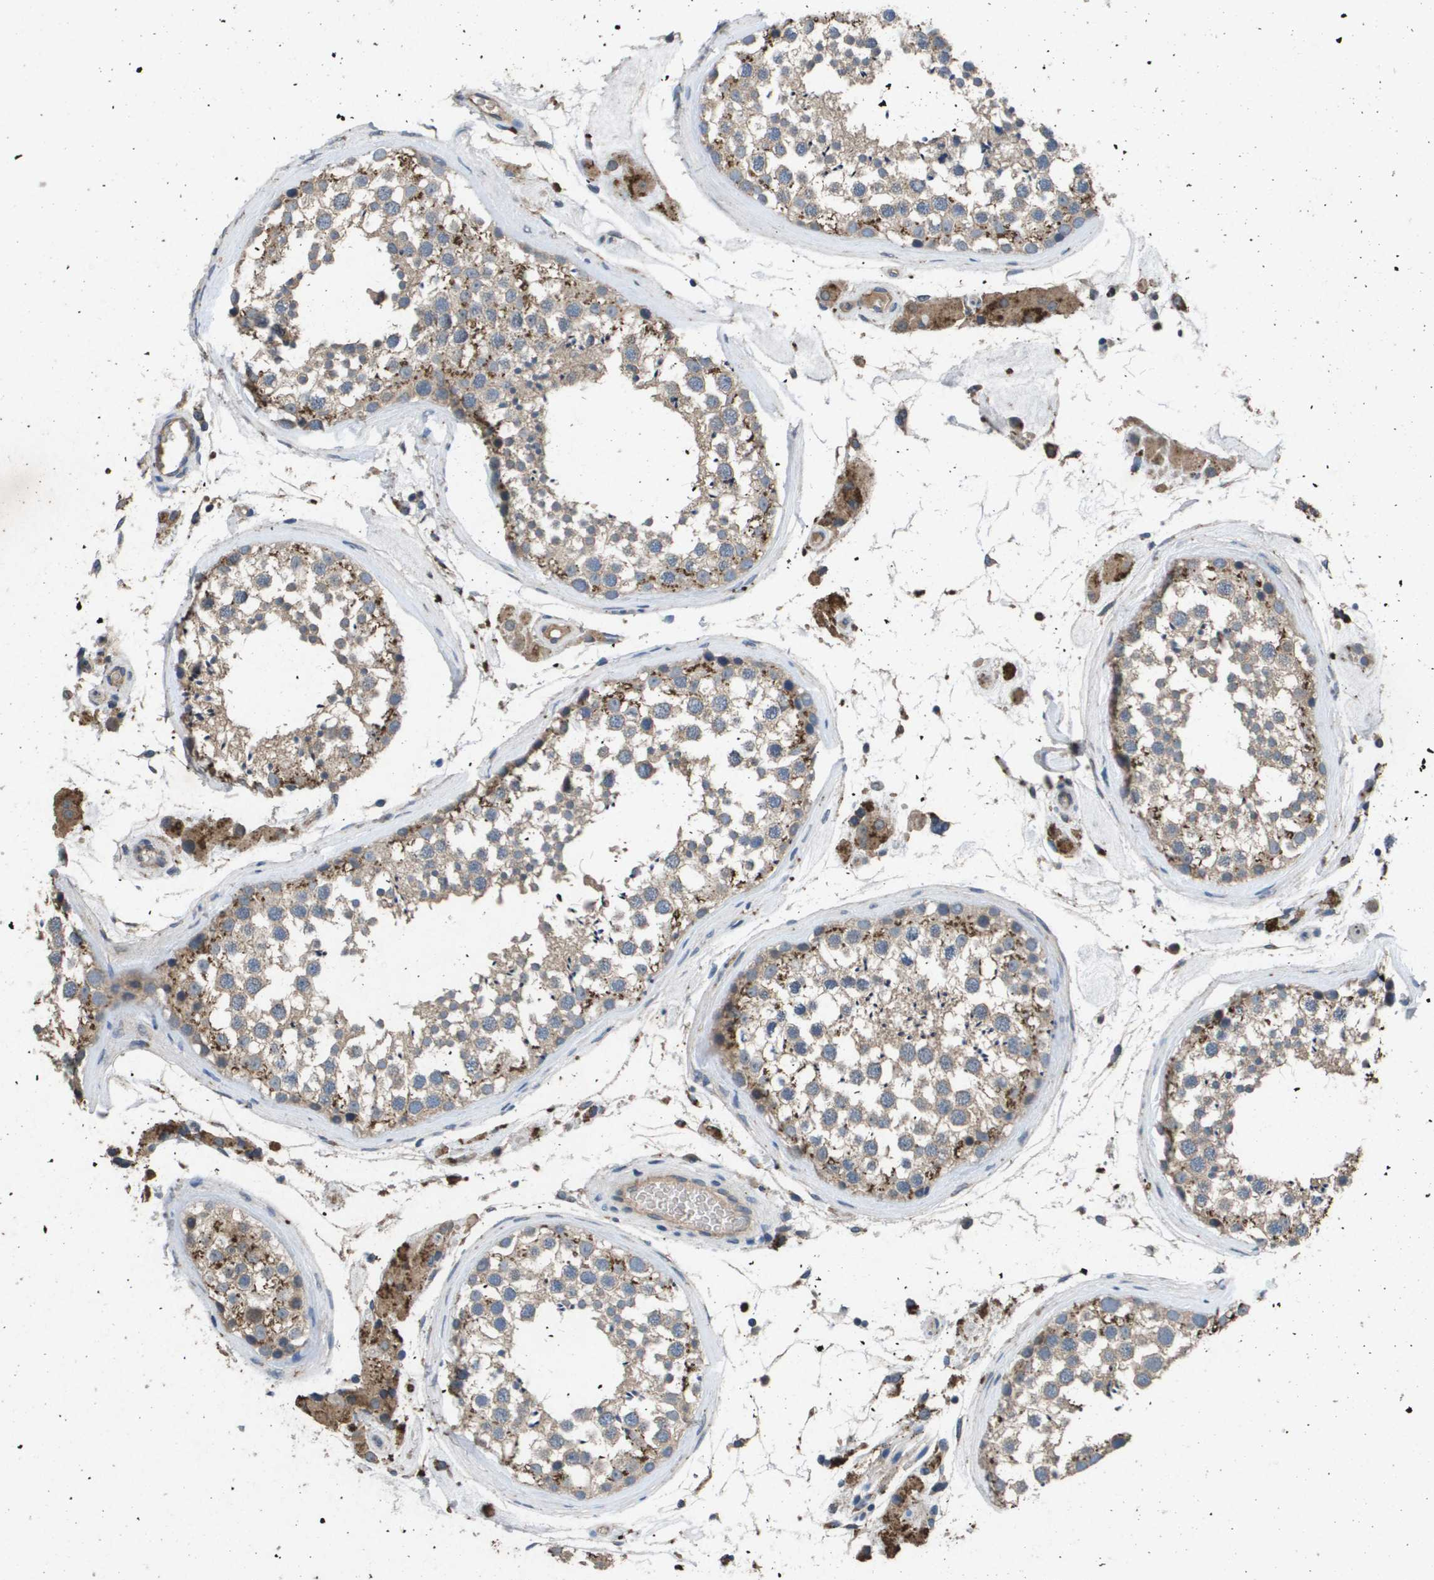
{"staining": {"intensity": "moderate", "quantity": ">75%", "location": "cytoplasmic/membranous"}, "tissue": "testis", "cell_type": "Cells in seminiferous ducts", "image_type": "normal", "snomed": [{"axis": "morphology", "description": "Normal tissue, NOS"}, {"axis": "topography", "description": "Testis"}], "caption": "Immunohistochemistry micrograph of unremarkable testis: human testis stained using IHC exhibits medium levels of moderate protein expression localized specifically in the cytoplasmic/membranous of cells in seminiferous ducts, appearing as a cytoplasmic/membranous brown color.", "gene": "PROC", "patient": {"sex": "male", "age": 46}}